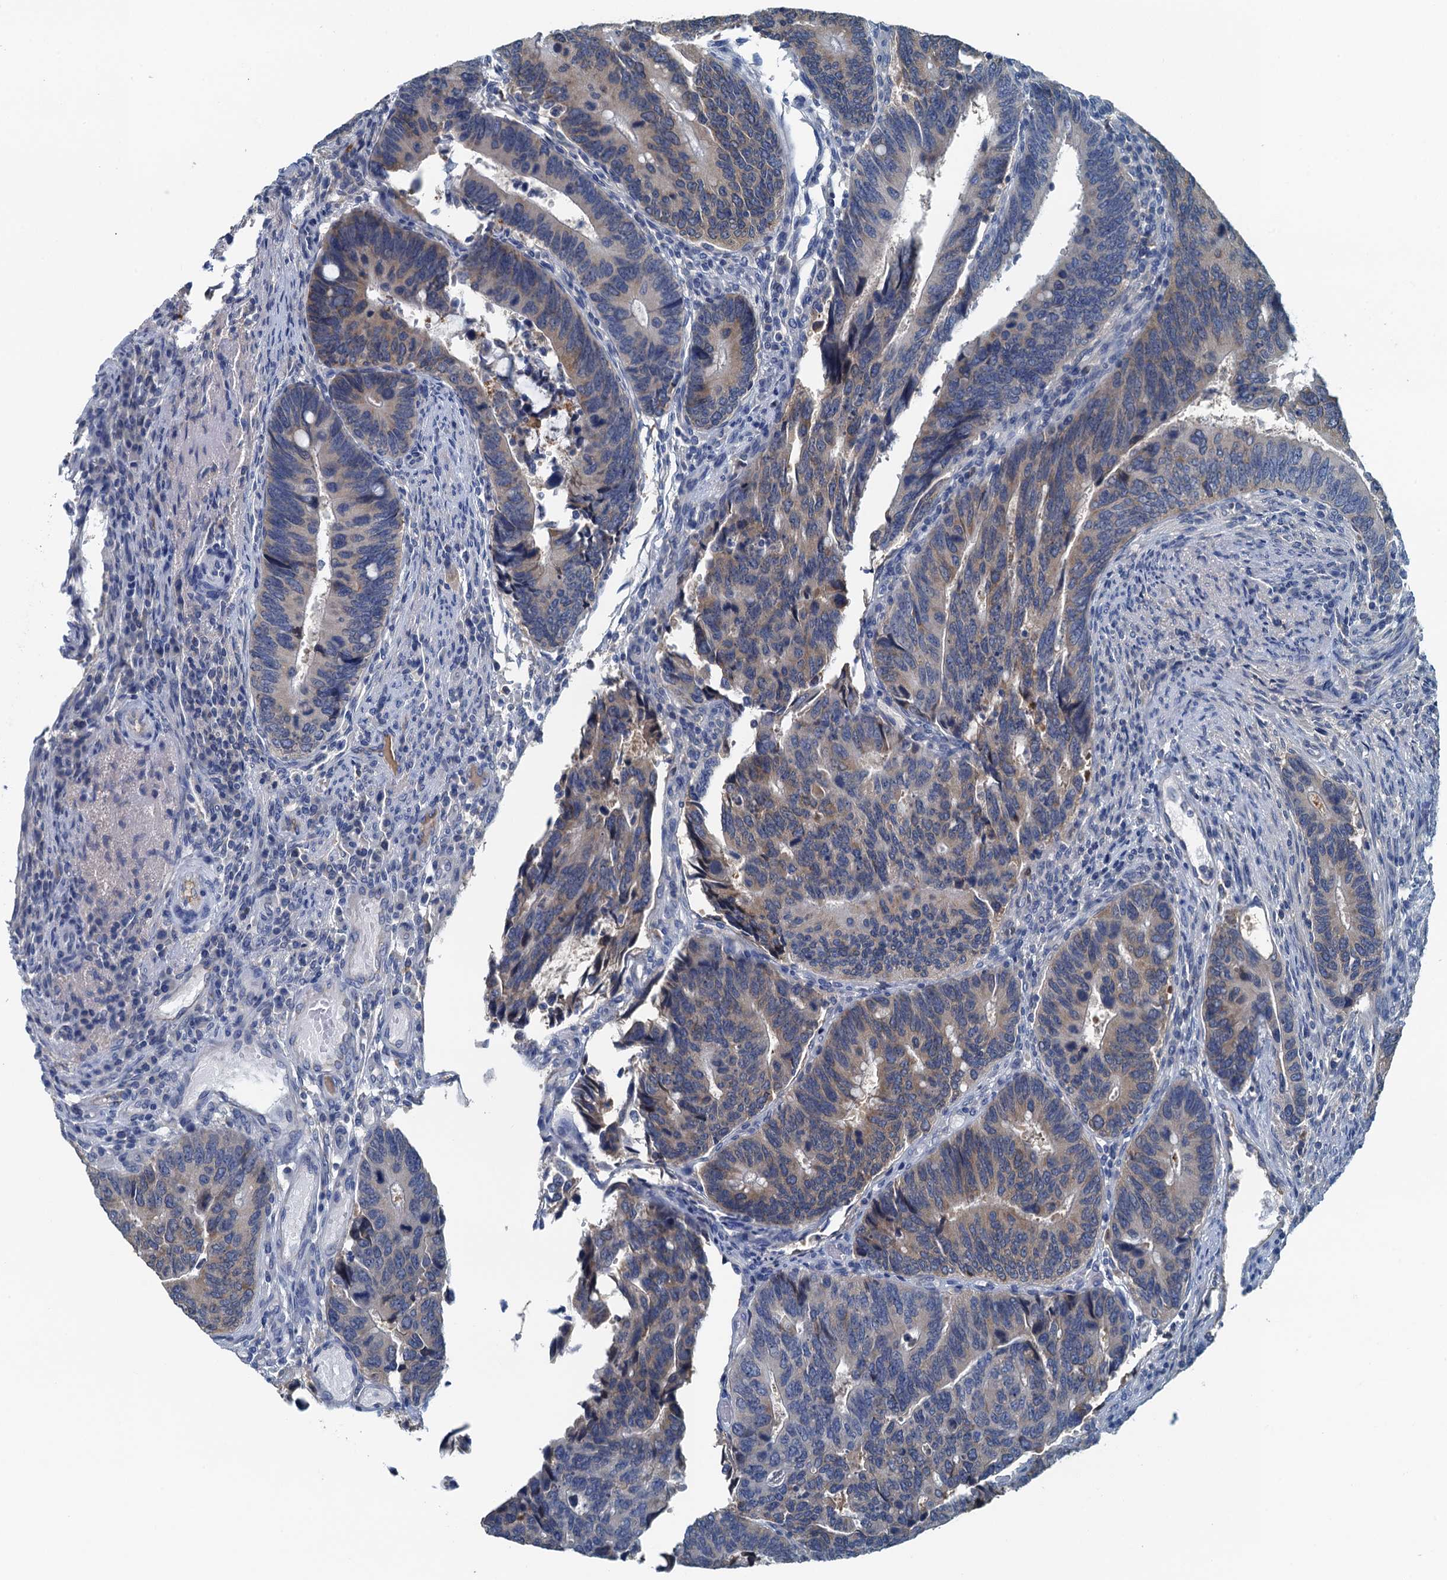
{"staining": {"intensity": "weak", "quantity": "25%-75%", "location": "cytoplasmic/membranous"}, "tissue": "colorectal cancer", "cell_type": "Tumor cells", "image_type": "cancer", "snomed": [{"axis": "morphology", "description": "Adenocarcinoma, NOS"}, {"axis": "topography", "description": "Colon"}], "caption": "There is low levels of weak cytoplasmic/membranous staining in tumor cells of colorectal cancer, as demonstrated by immunohistochemical staining (brown color).", "gene": "LSM14B", "patient": {"sex": "male", "age": 87}}